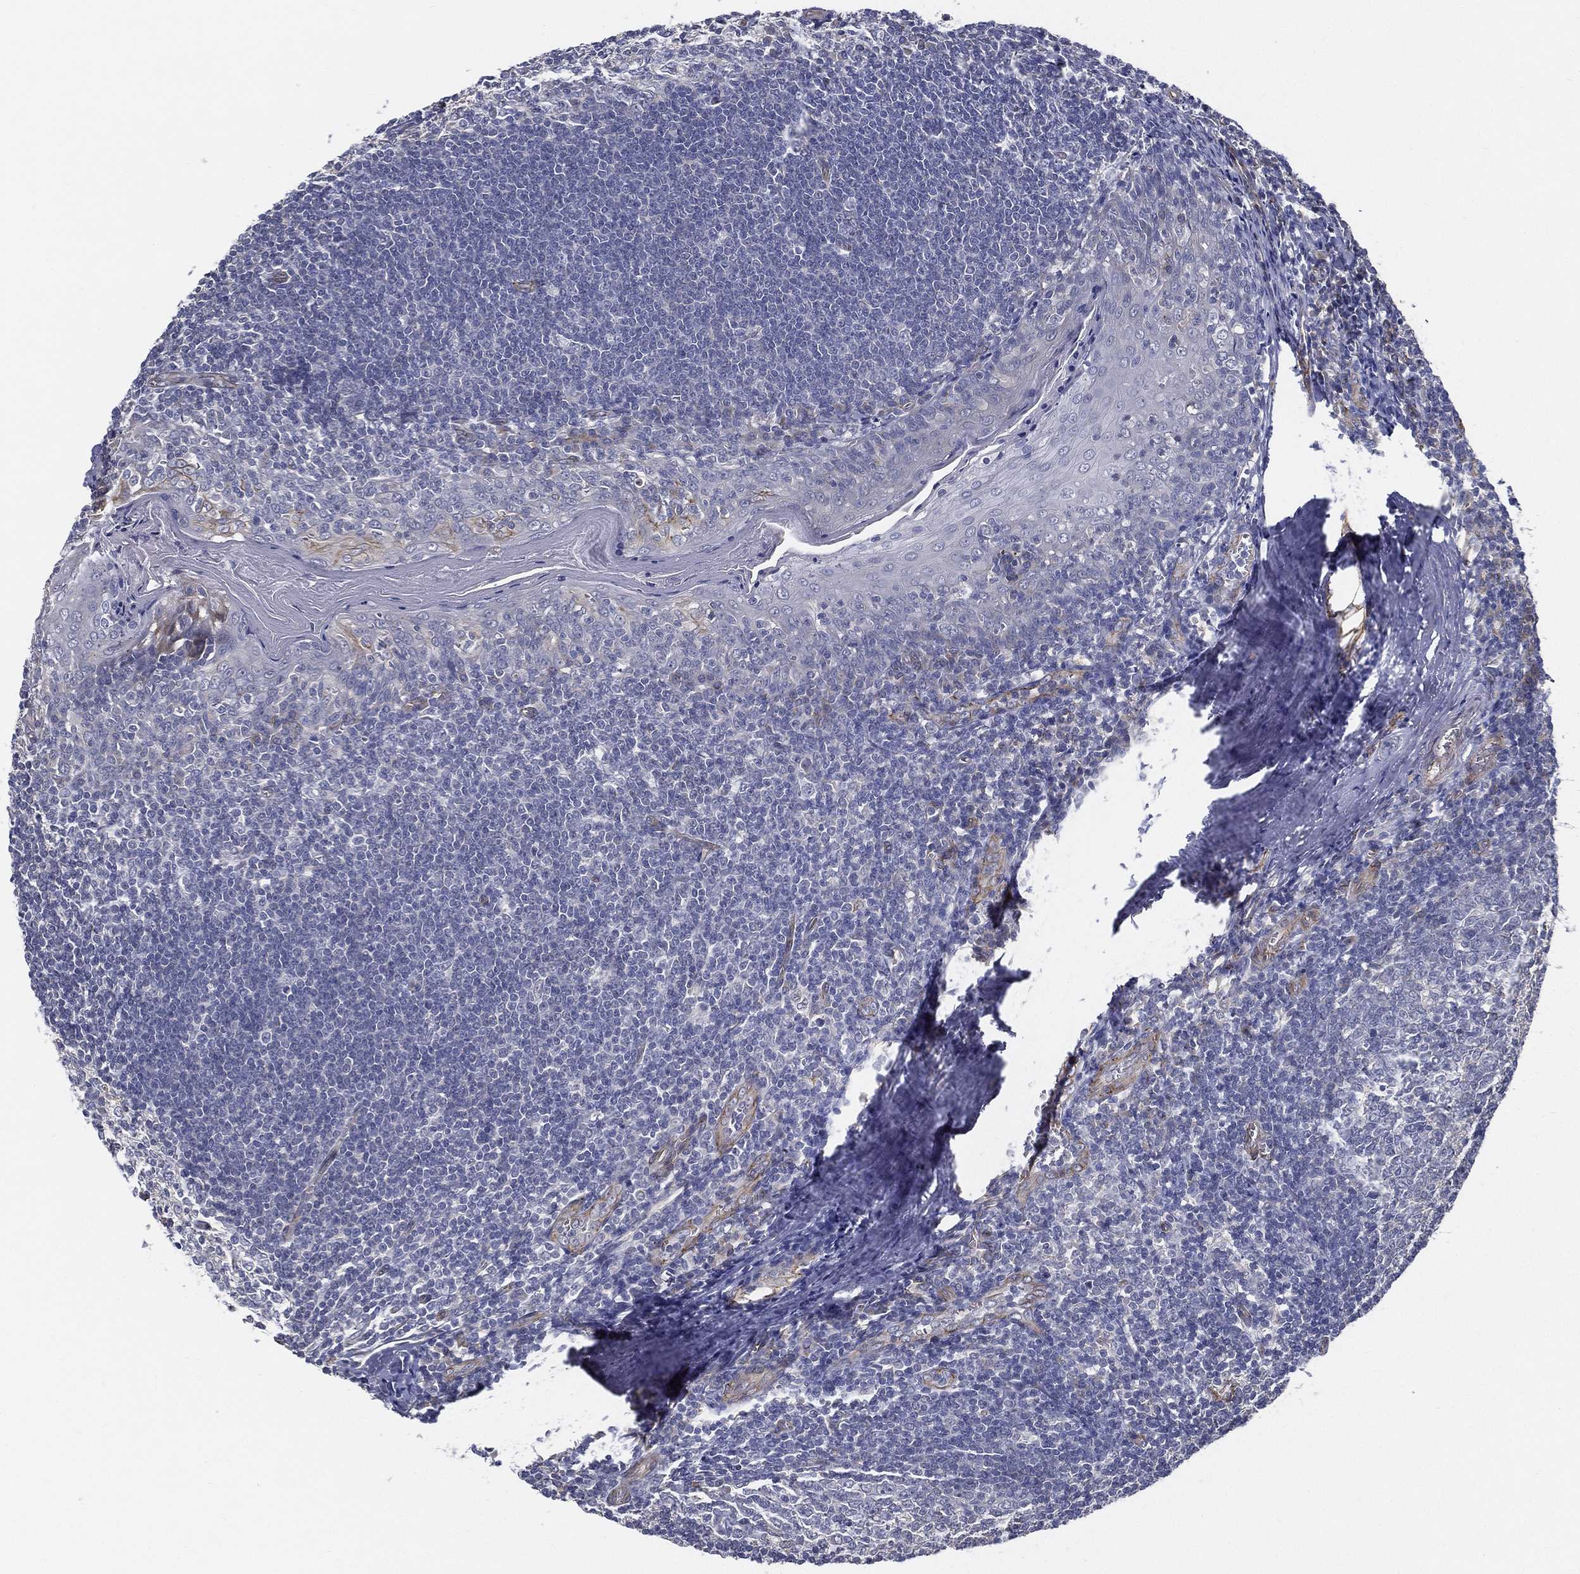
{"staining": {"intensity": "negative", "quantity": "none", "location": "none"}, "tissue": "tonsil", "cell_type": "Germinal center cells", "image_type": "normal", "snomed": [{"axis": "morphology", "description": "Normal tissue, NOS"}, {"axis": "topography", "description": "Tonsil"}], "caption": "Tonsil was stained to show a protein in brown. There is no significant staining in germinal center cells. (DAB immunohistochemistry (IHC) with hematoxylin counter stain).", "gene": "LRRC56", "patient": {"sex": "male", "age": 33}}